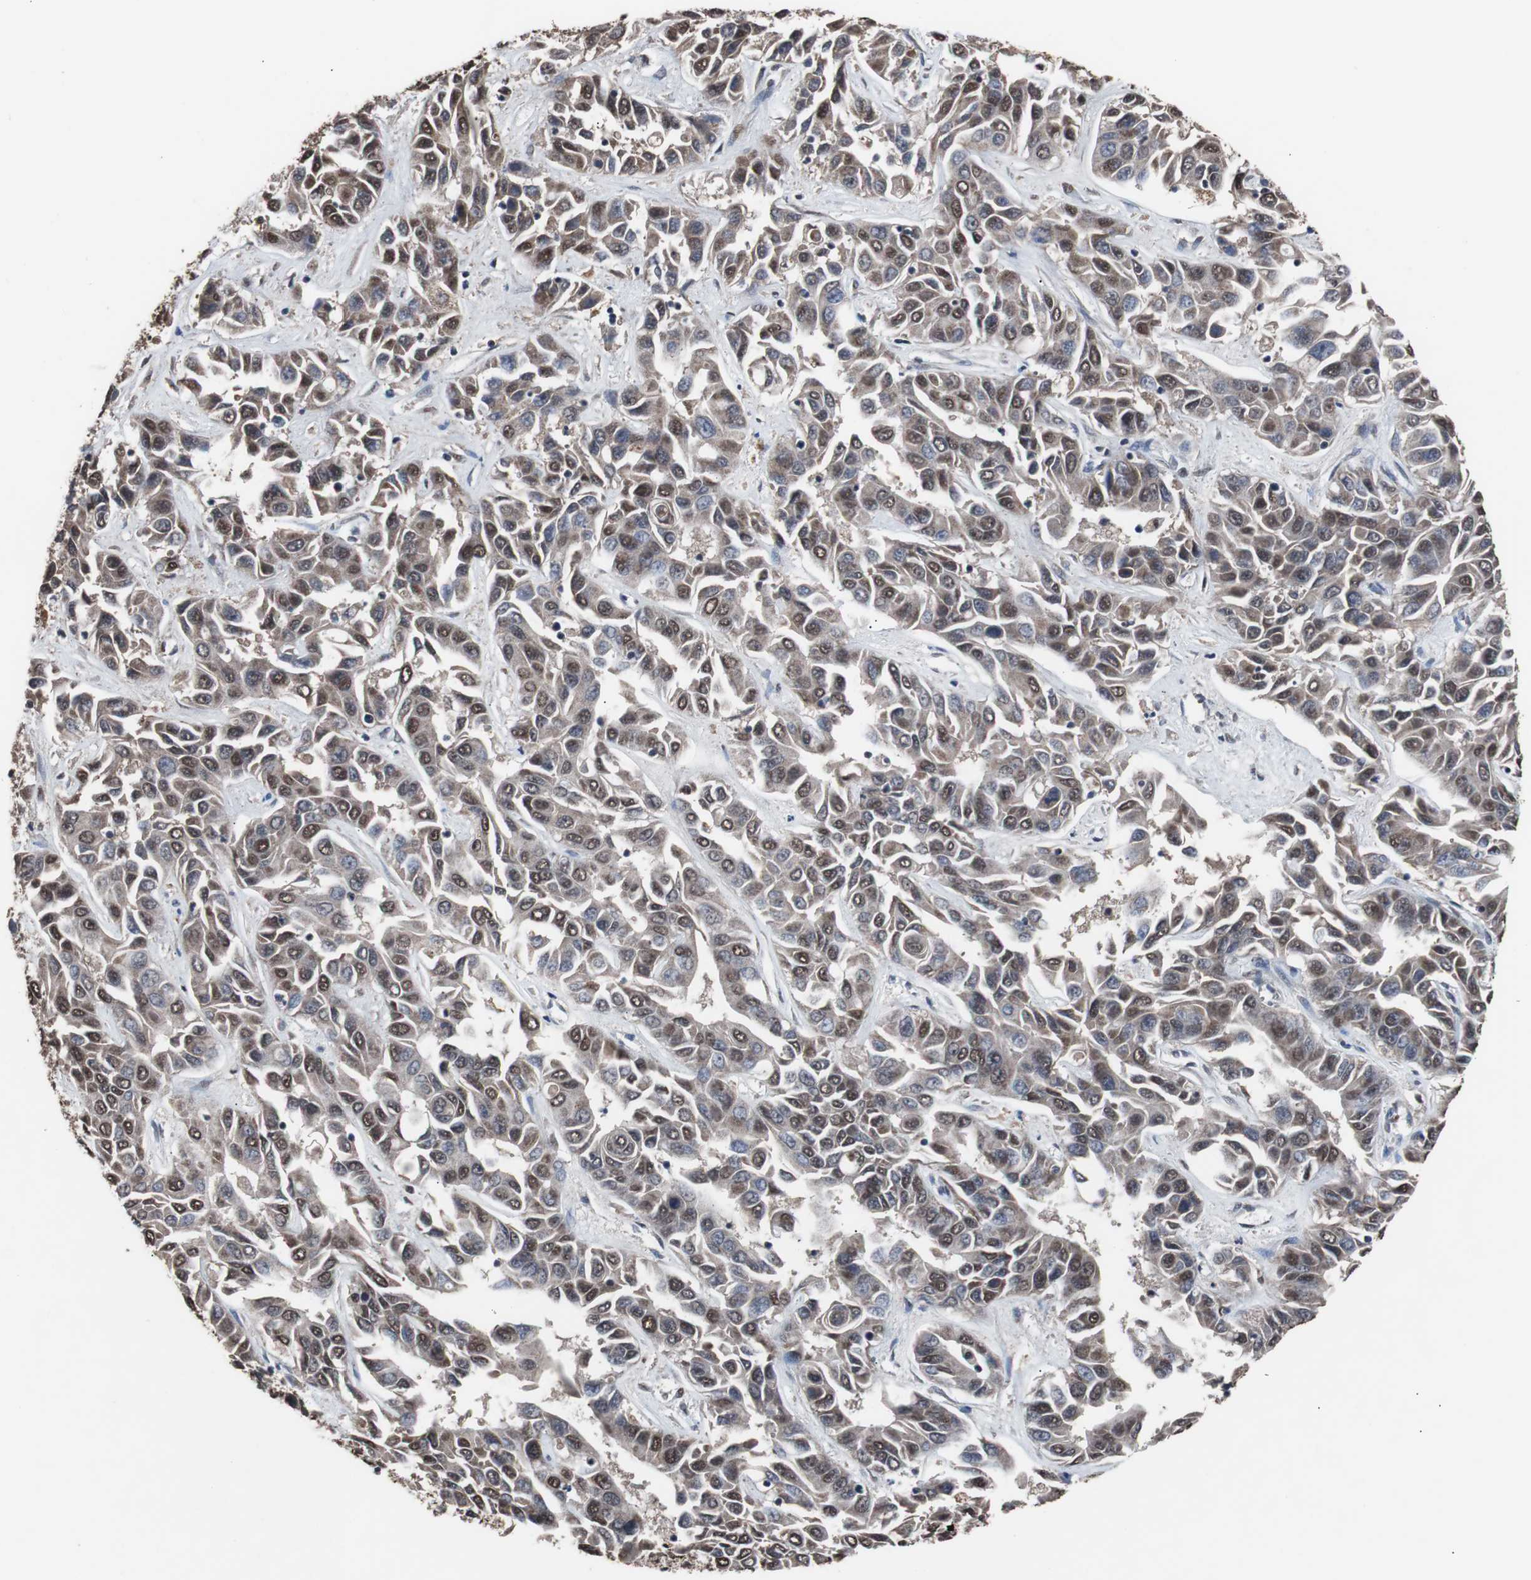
{"staining": {"intensity": "moderate", "quantity": "25%-75%", "location": "cytoplasmic/membranous,nuclear"}, "tissue": "liver cancer", "cell_type": "Tumor cells", "image_type": "cancer", "snomed": [{"axis": "morphology", "description": "Cholangiocarcinoma"}, {"axis": "topography", "description": "Liver"}], "caption": "Tumor cells show medium levels of moderate cytoplasmic/membranous and nuclear staining in about 25%-75% of cells in liver cancer.", "gene": "MED27", "patient": {"sex": "female", "age": 52}}